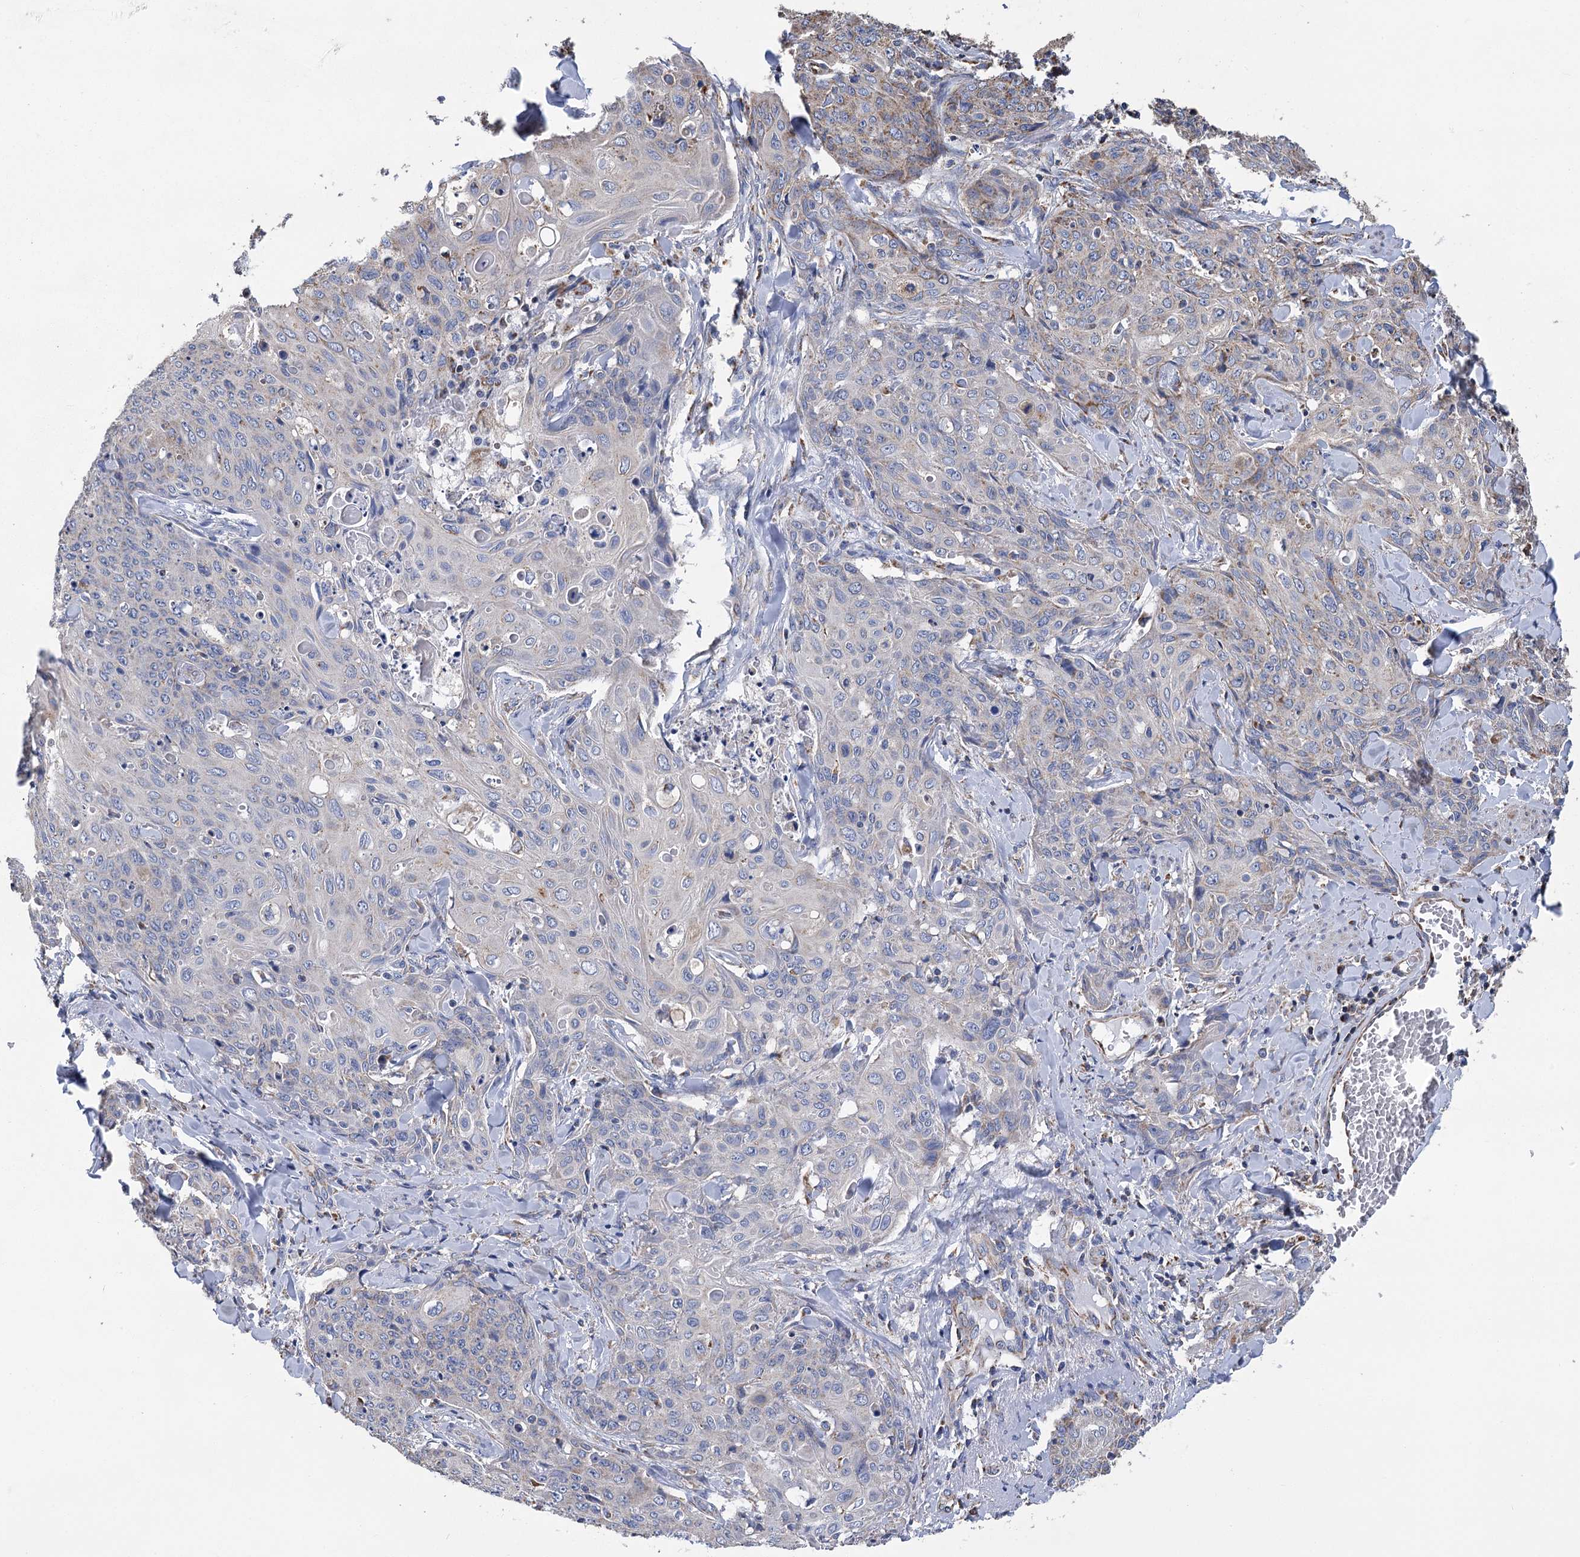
{"staining": {"intensity": "weak", "quantity": "<25%", "location": "cytoplasmic/membranous"}, "tissue": "skin cancer", "cell_type": "Tumor cells", "image_type": "cancer", "snomed": [{"axis": "morphology", "description": "Squamous cell carcinoma, NOS"}, {"axis": "topography", "description": "Skin"}, {"axis": "topography", "description": "Vulva"}], "caption": "A high-resolution photomicrograph shows immunohistochemistry (IHC) staining of skin squamous cell carcinoma, which shows no significant expression in tumor cells.", "gene": "CCDC73", "patient": {"sex": "female", "age": 85}}